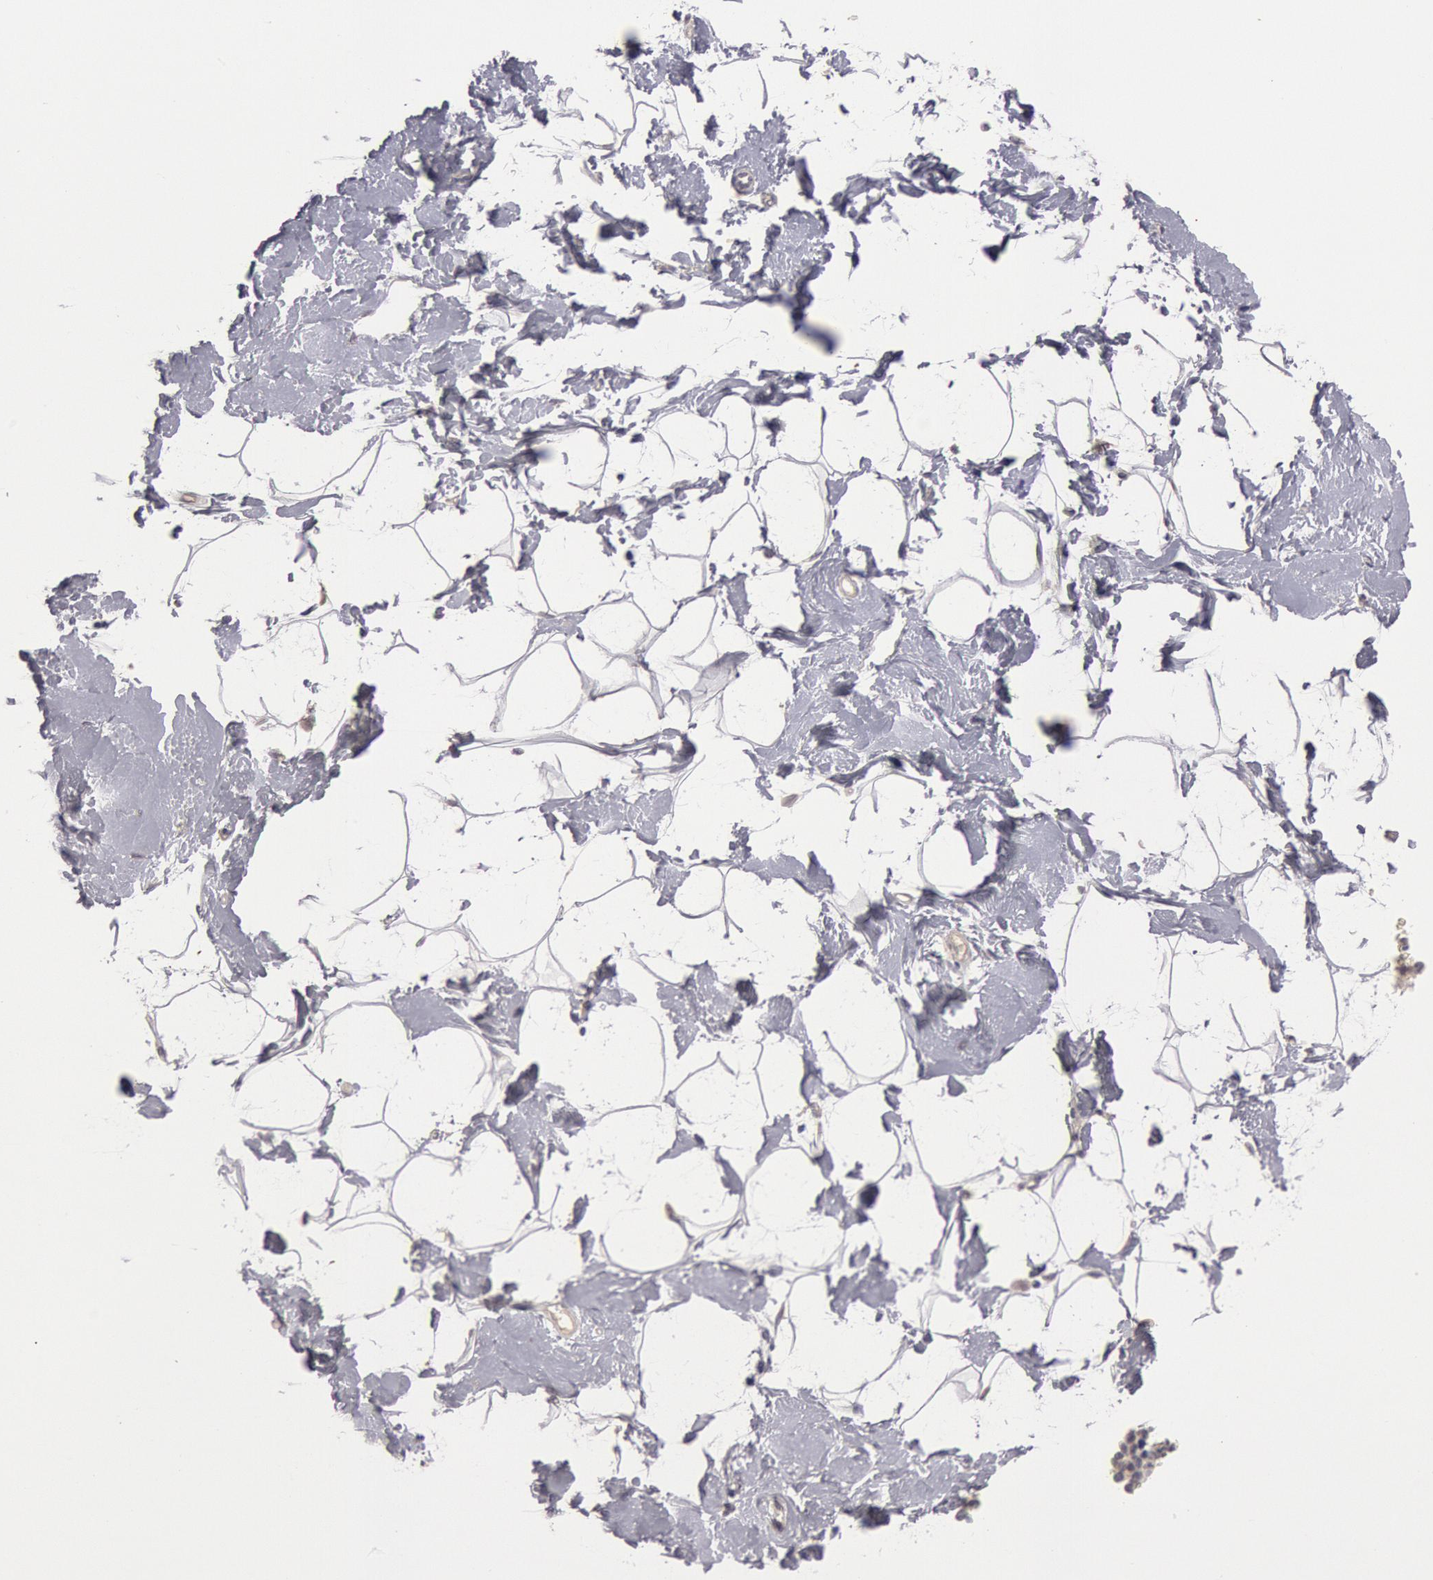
{"staining": {"intensity": "negative", "quantity": "none", "location": "none"}, "tissue": "breast", "cell_type": "Adipocytes", "image_type": "normal", "snomed": [{"axis": "morphology", "description": "Normal tissue, NOS"}, {"axis": "topography", "description": "Breast"}], "caption": "Immunohistochemistry (IHC) micrograph of unremarkable breast stained for a protein (brown), which exhibits no expression in adipocytes.", "gene": "ZFP36L1", "patient": {"sex": "female", "age": 23}}